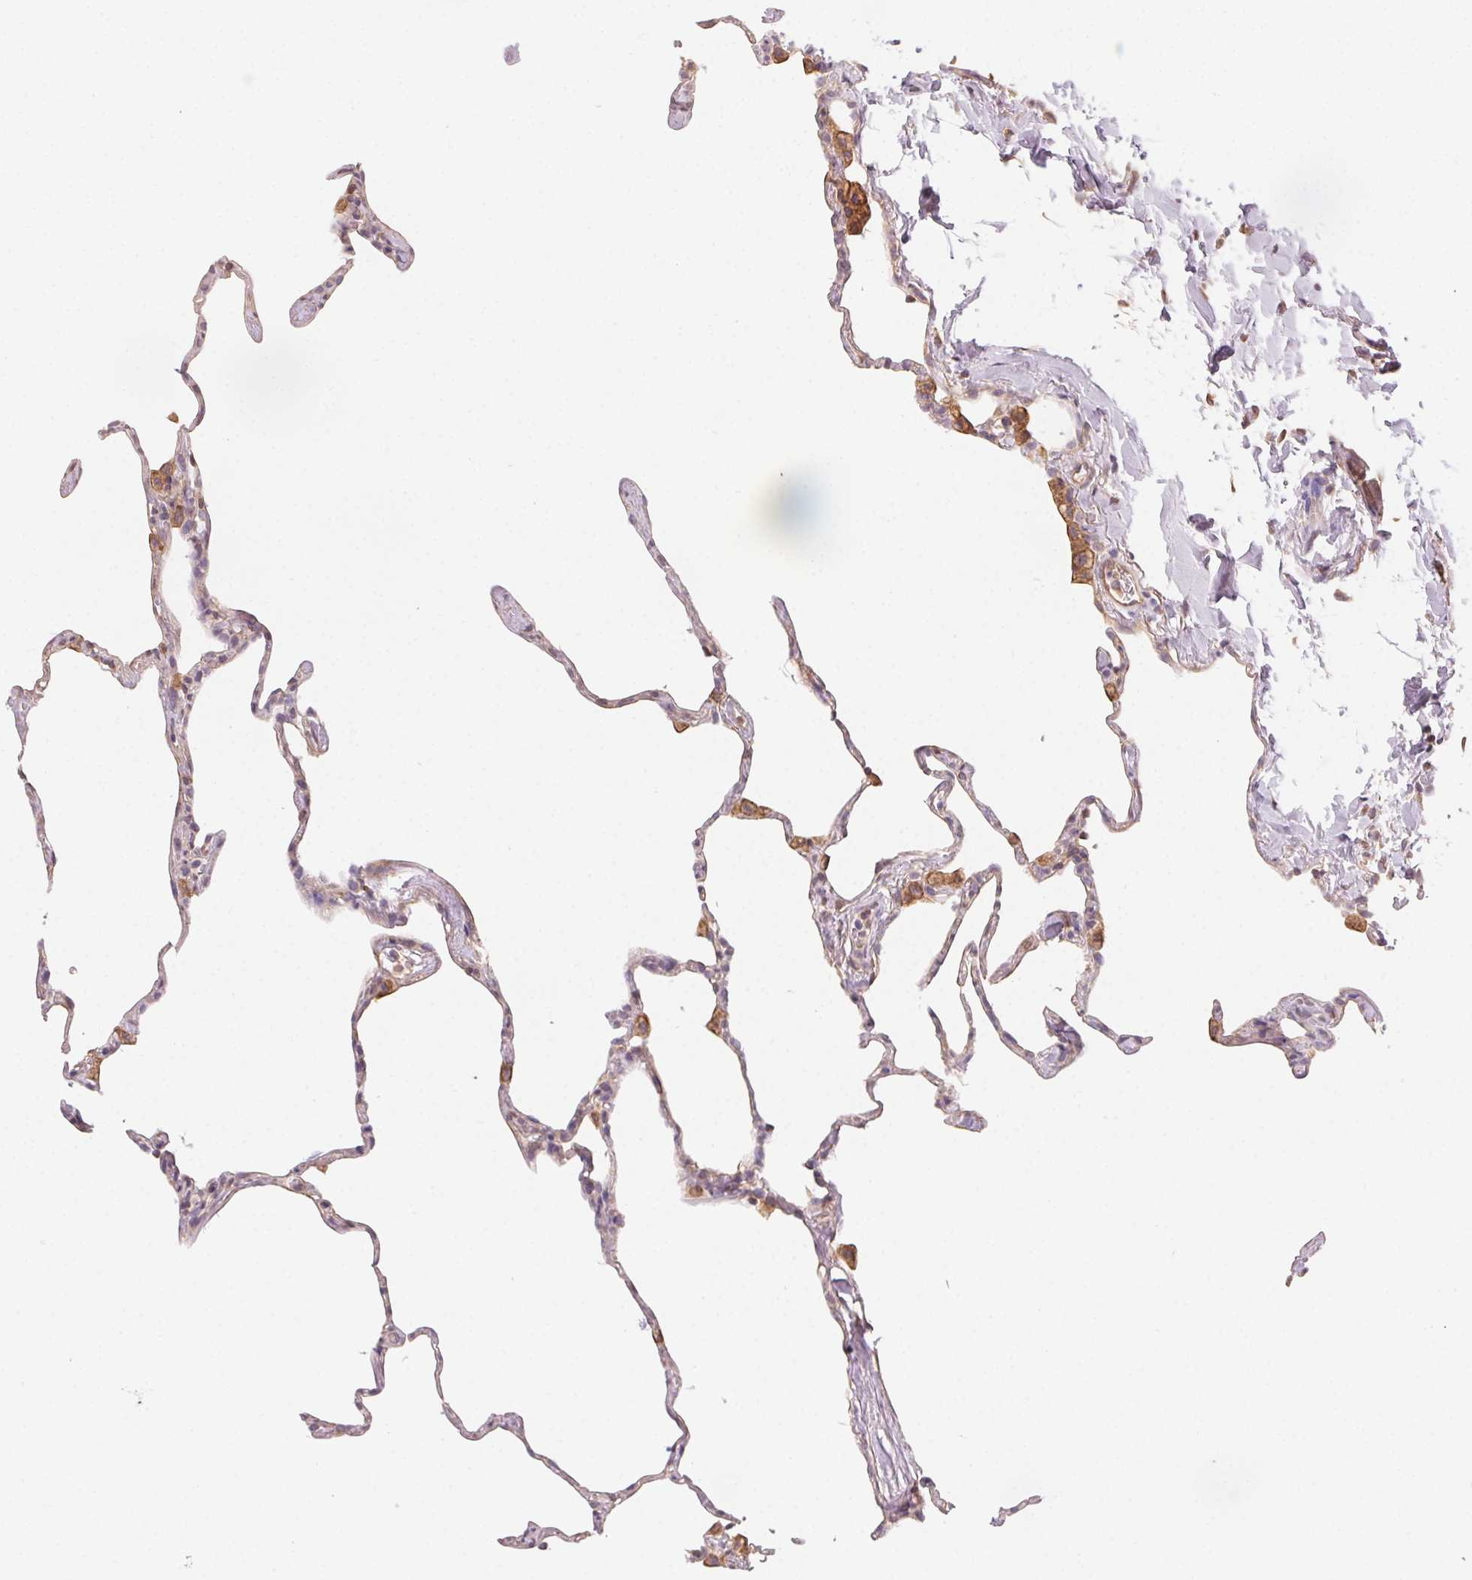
{"staining": {"intensity": "negative", "quantity": "none", "location": "none"}, "tissue": "lung", "cell_type": "Alveolar cells", "image_type": "normal", "snomed": [{"axis": "morphology", "description": "Normal tissue, NOS"}, {"axis": "topography", "description": "Lung"}], "caption": "The photomicrograph displays no staining of alveolar cells in unremarkable lung.", "gene": "PLA2G4F", "patient": {"sex": "male", "age": 65}}